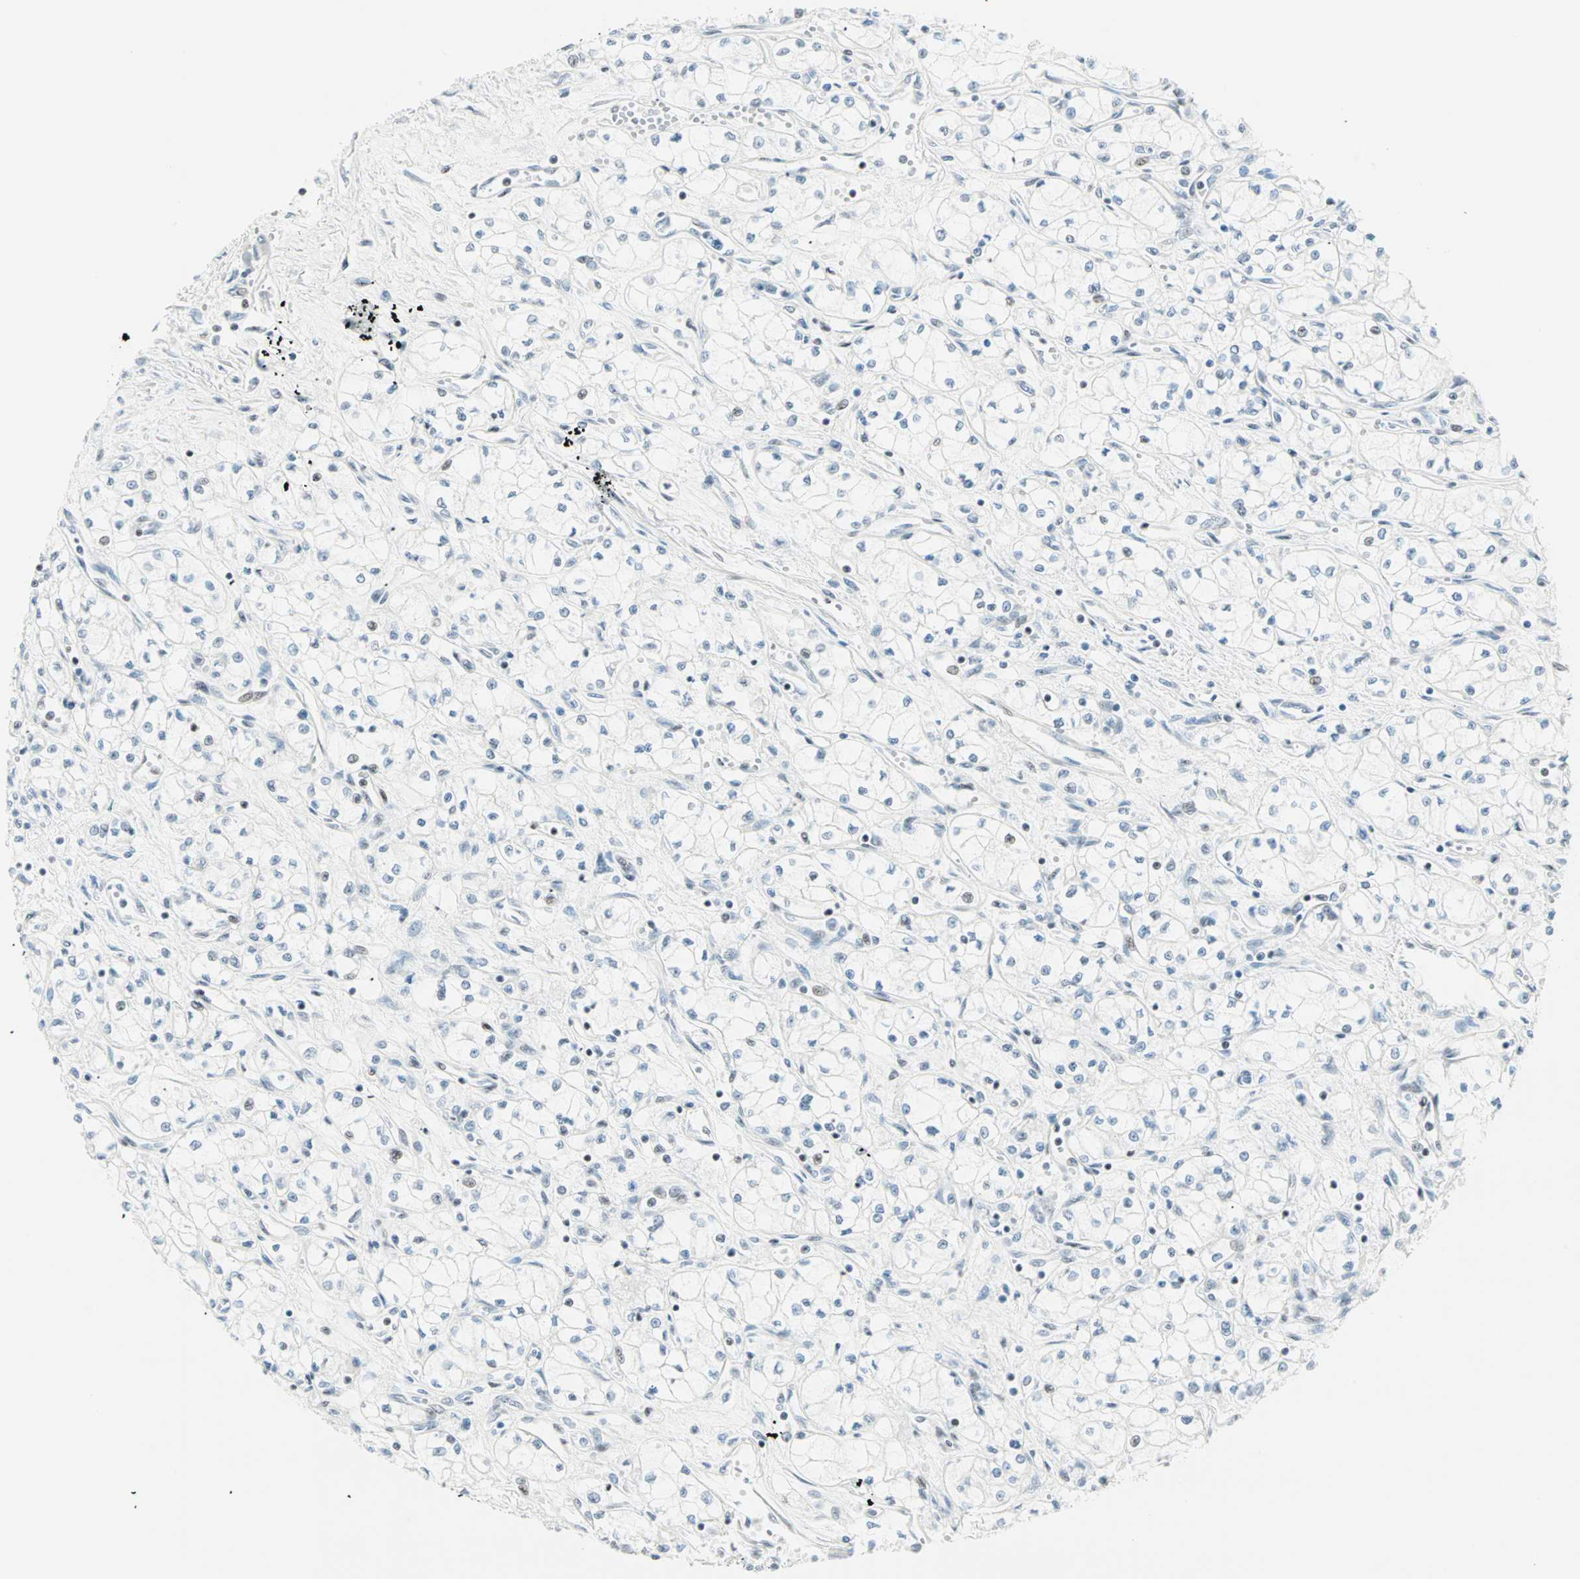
{"staining": {"intensity": "negative", "quantity": "none", "location": "none"}, "tissue": "renal cancer", "cell_type": "Tumor cells", "image_type": "cancer", "snomed": [{"axis": "morphology", "description": "Normal tissue, NOS"}, {"axis": "morphology", "description": "Adenocarcinoma, NOS"}, {"axis": "topography", "description": "Kidney"}], "caption": "An immunohistochemistry (IHC) micrograph of renal cancer is shown. There is no staining in tumor cells of renal cancer.", "gene": "PKNOX1", "patient": {"sex": "male", "age": 59}}